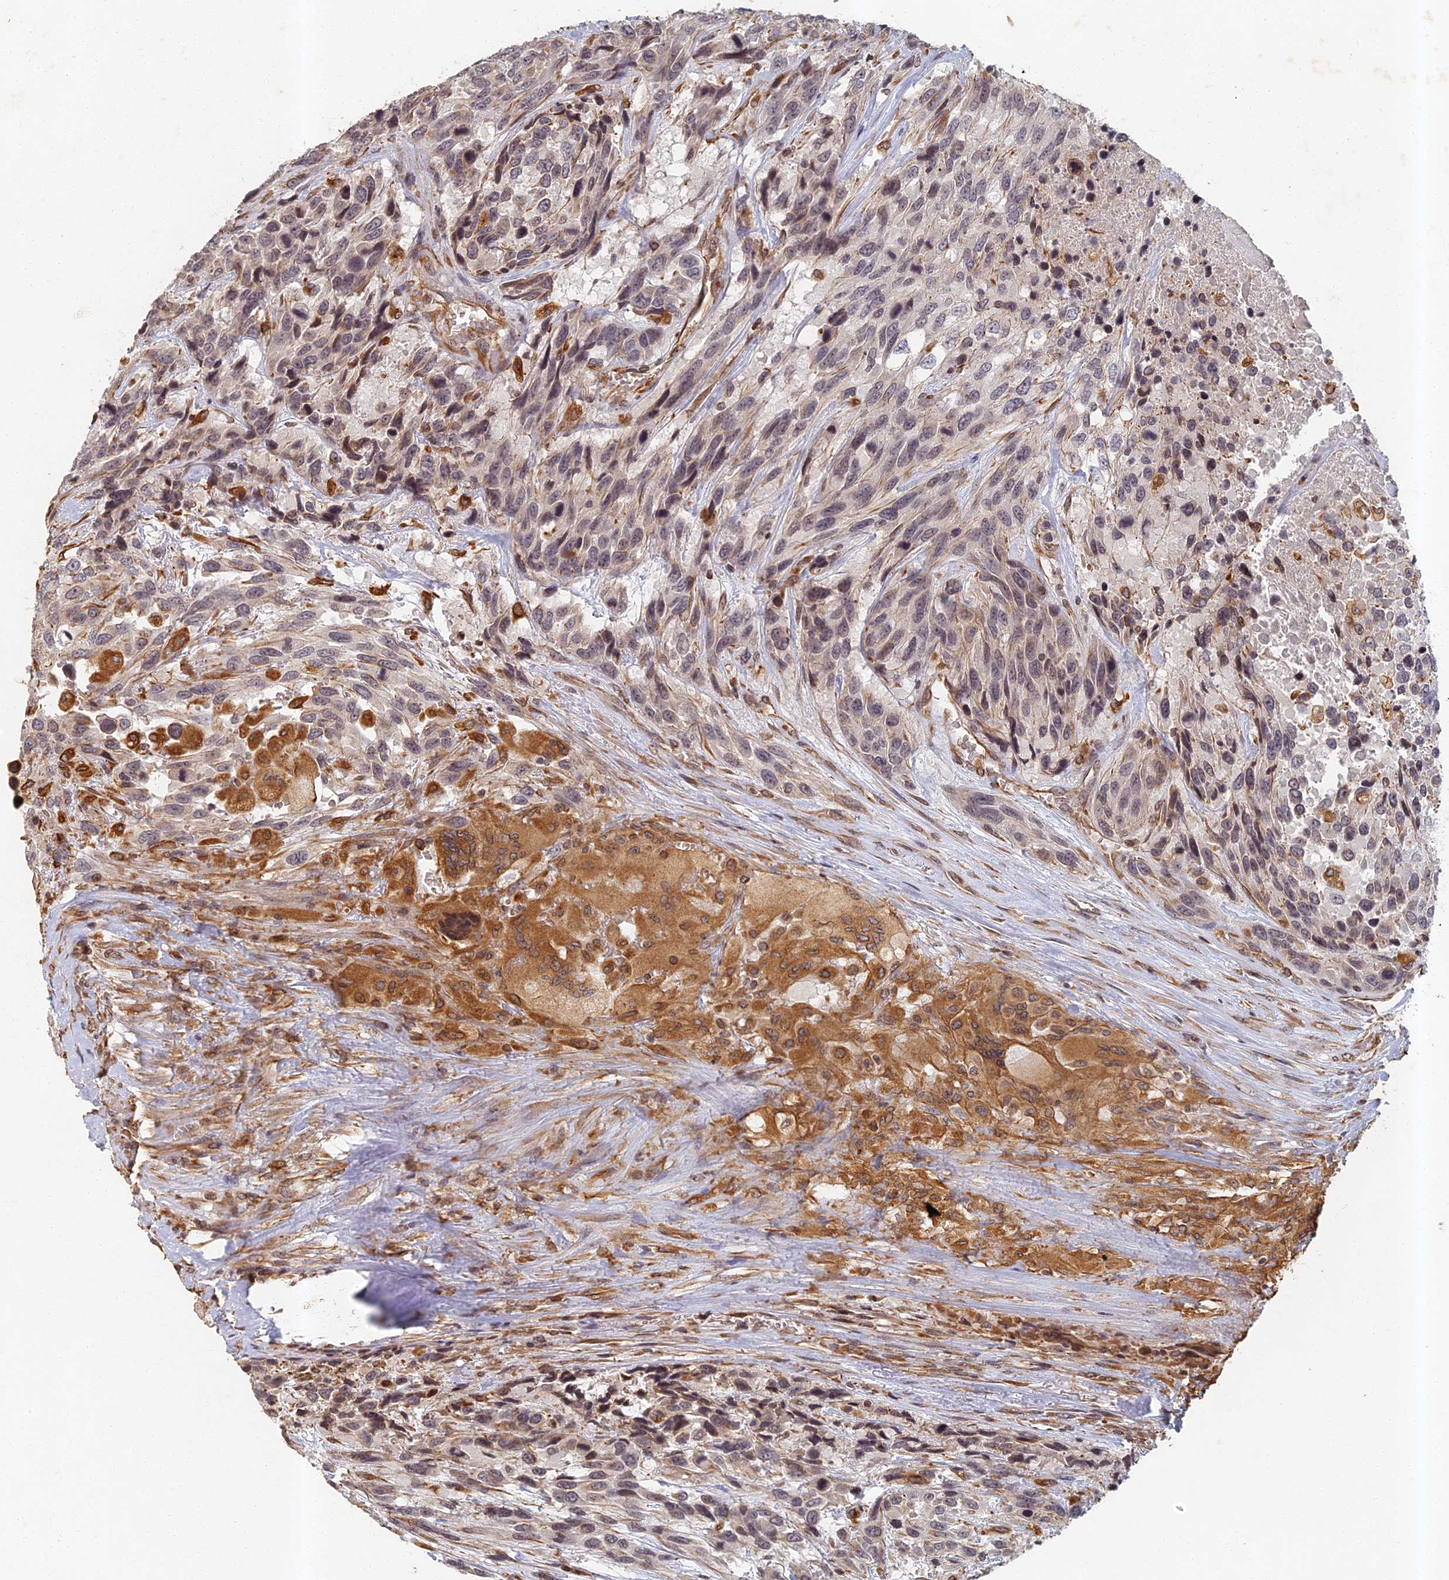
{"staining": {"intensity": "moderate", "quantity": "<25%", "location": "cytoplasmic/membranous"}, "tissue": "urothelial cancer", "cell_type": "Tumor cells", "image_type": "cancer", "snomed": [{"axis": "morphology", "description": "Urothelial carcinoma, High grade"}, {"axis": "topography", "description": "Urinary bladder"}], "caption": "Urothelial carcinoma (high-grade) was stained to show a protein in brown. There is low levels of moderate cytoplasmic/membranous expression in approximately <25% of tumor cells.", "gene": "ABCB10", "patient": {"sex": "female", "age": 70}}